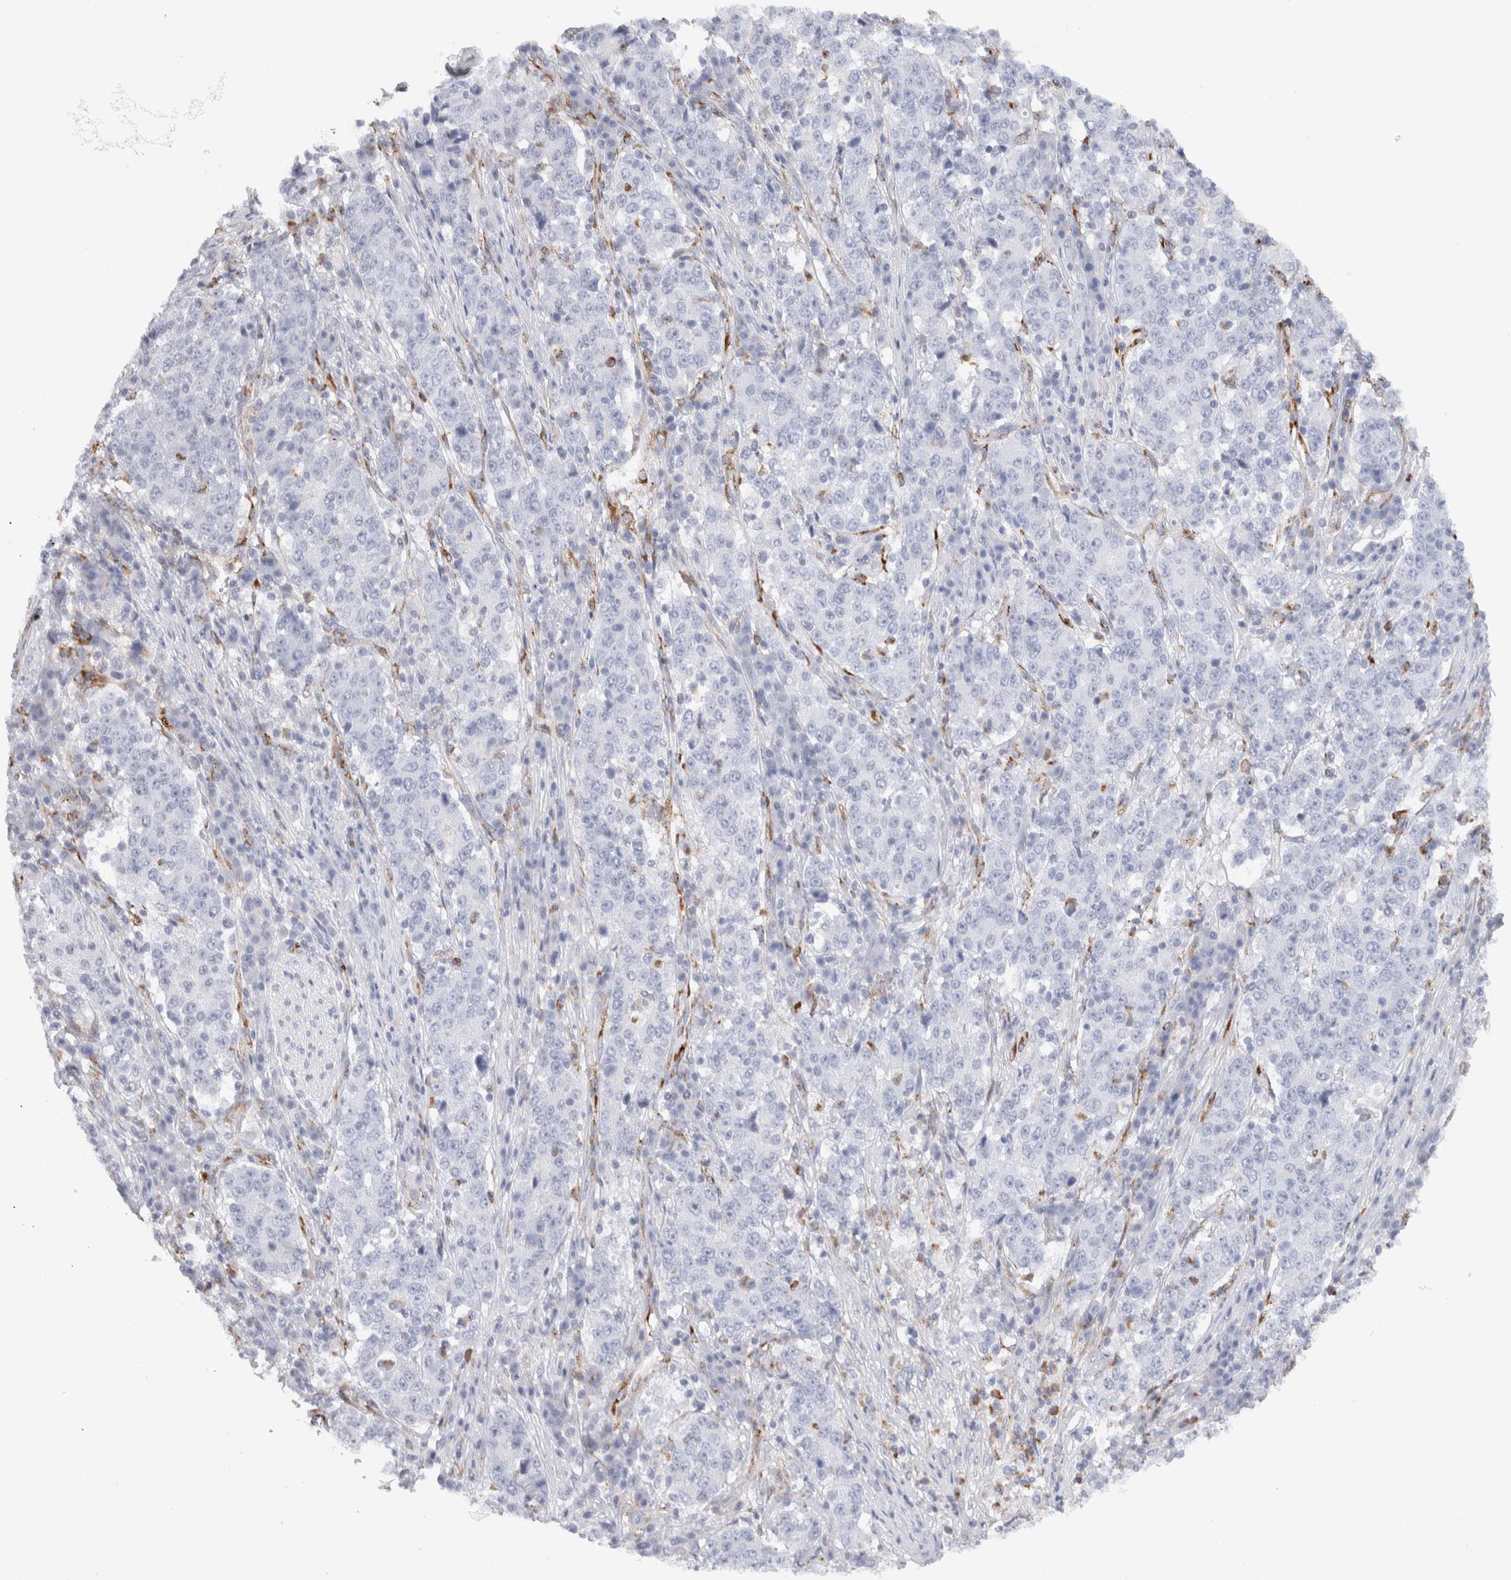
{"staining": {"intensity": "negative", "quantity": "none", "location": "none"}, "tissue": "stomach cancer", "cell_type": "Tumor cells", "image_type": "cancer", "snomed": [{"axis": "morphology", "description": "Adenocarcinoma, NOS"}, {"axis": "topography", "description": "Stomach"}], "caption": "Immunohistochemical staining of human stomach cancer reveals no significant staining in tumor cells.", "gene": "SEPTIN4", "patient": {"sex": "male", "age": 59}}